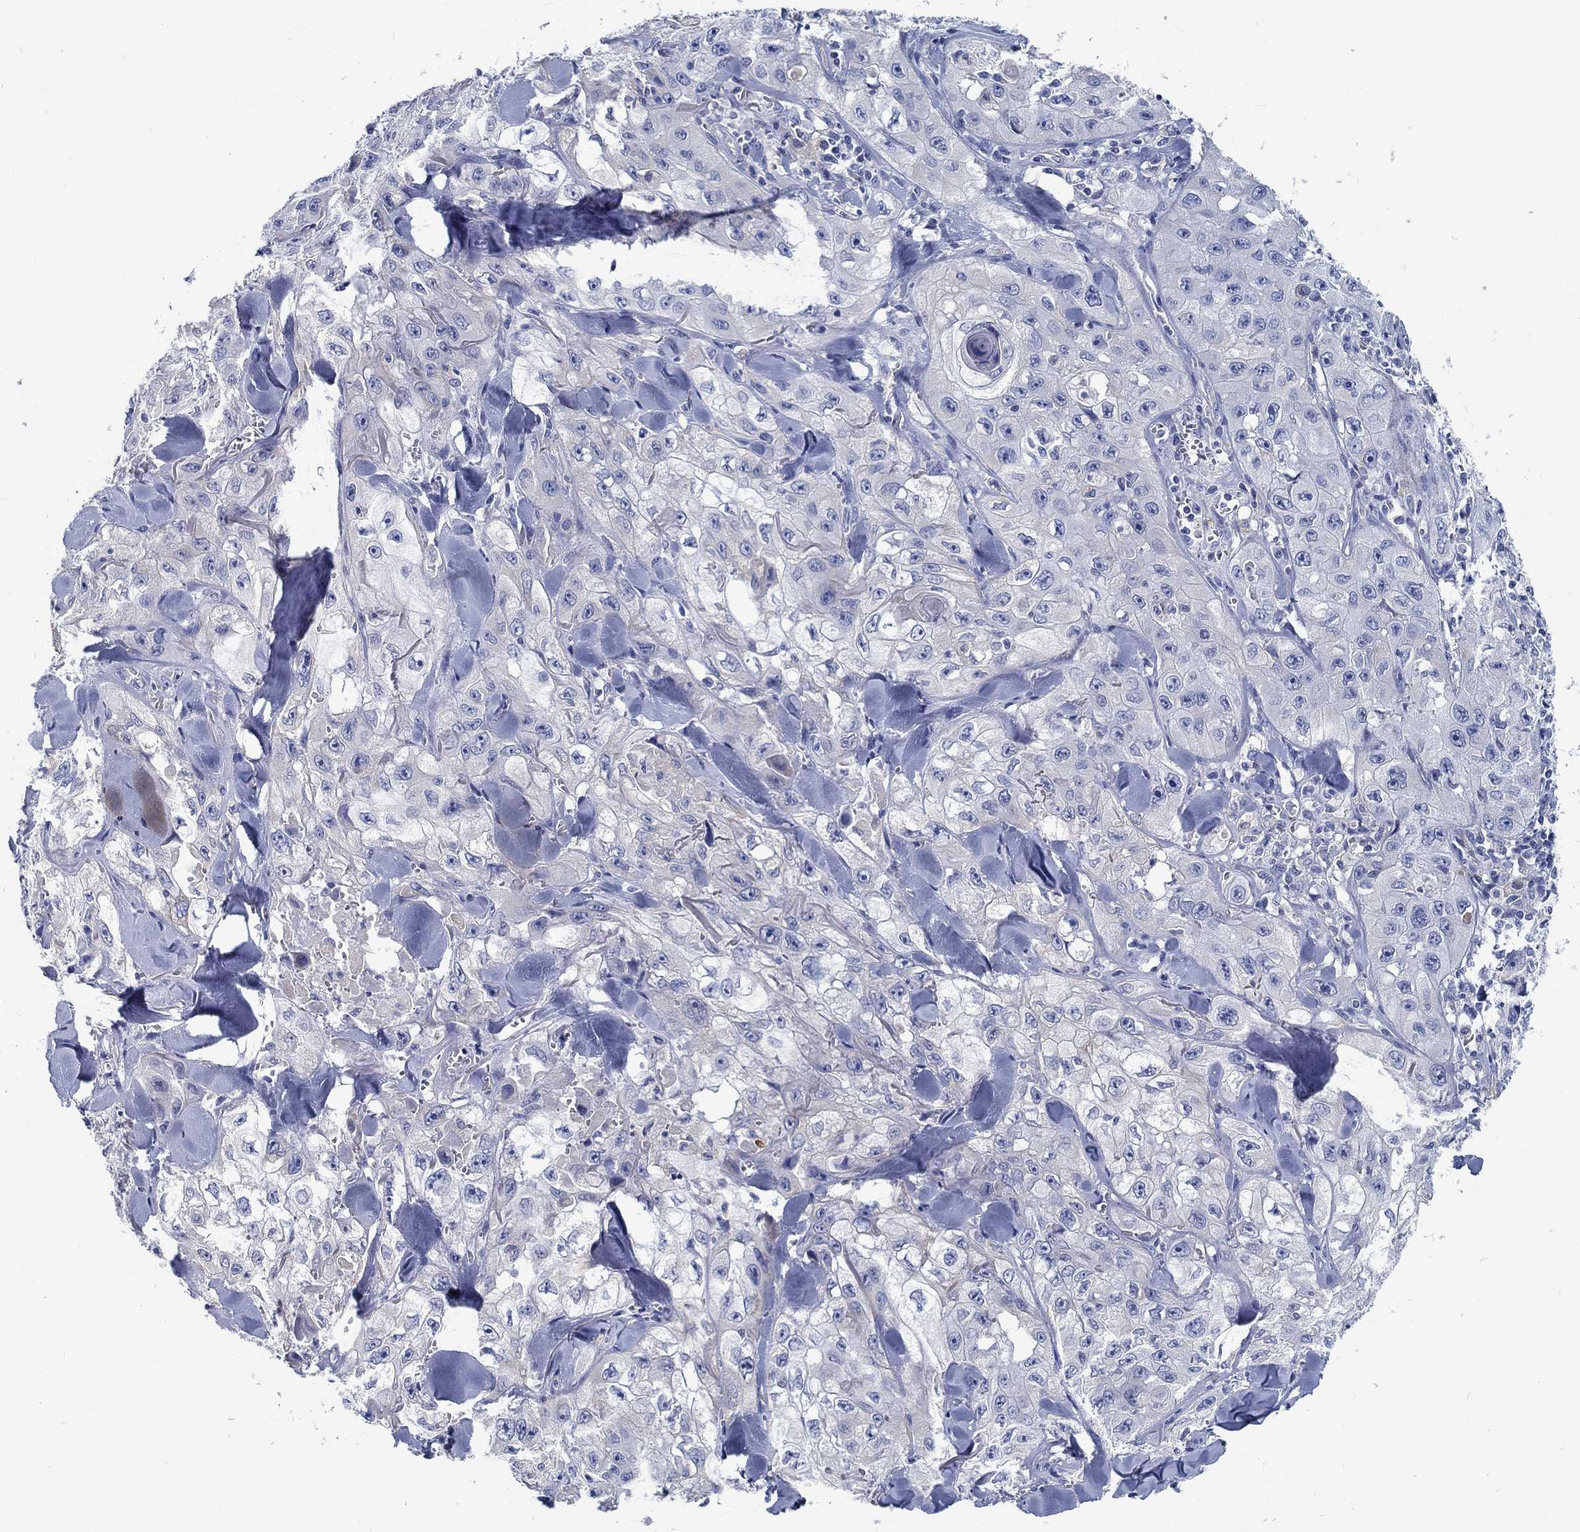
{"staining": {"intensity": "negative", "quantity": "none", "location": "none"}, "tissue": "skin cancer", "cell_type": "Tumor cells", "image_type": "cancer", "snomed": [{"axis": "morphology", "description": "Squamous cell carcinoma, NOS"}, {"axis": "topography", "description": "Skin"}, {"axis": "topography", "description": "Subcutis"}], "caption": "DAB immunohistochemical staining of human skin squamous cell carcinoma displays no significant staining in tumor cells. (DAB immunohistochemistry with hematoxylin counter stain).", "gene": "MYBPC1", "patient": {"sex": "male", "age": 73}}